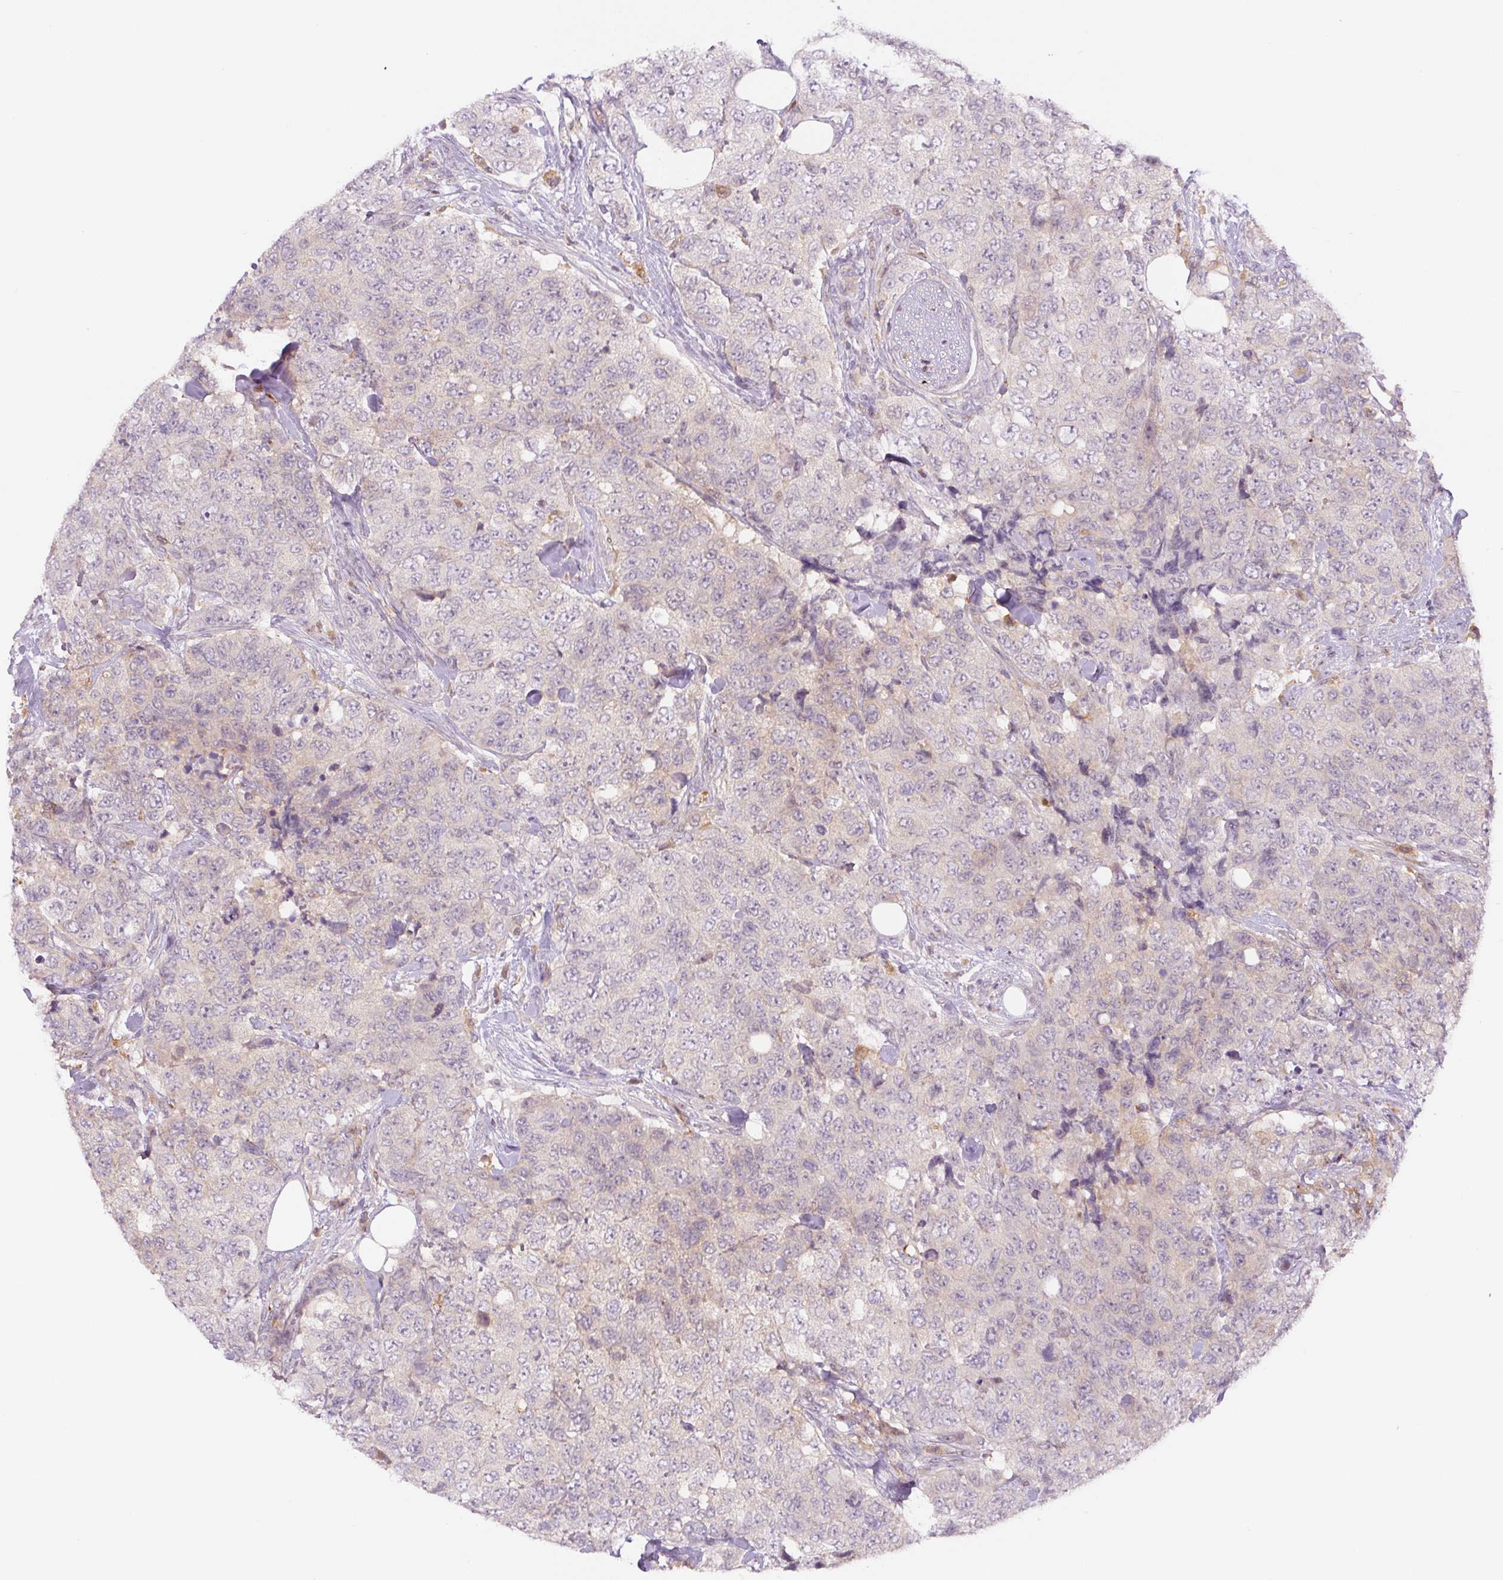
{"staining": {"intensity": "negative", "quantity": "none", "location": "none"}, "tissue": "urothelial cancer", "cell_type": "Tumor cells", "image_type": "cancer", "snomed": [{"axis": "morphology", "description": "Urothelial carcinoma, High grade"}, {"axis": "topography", "description": "Urinary bladder"}], "caption": "Immunohistochemistry image of urothelial cancer stained for a protein (brown), which reveals no positivity in tumor cells.", "gene": "SPSB2", "patient": {"sex": "female", "age": 78}}